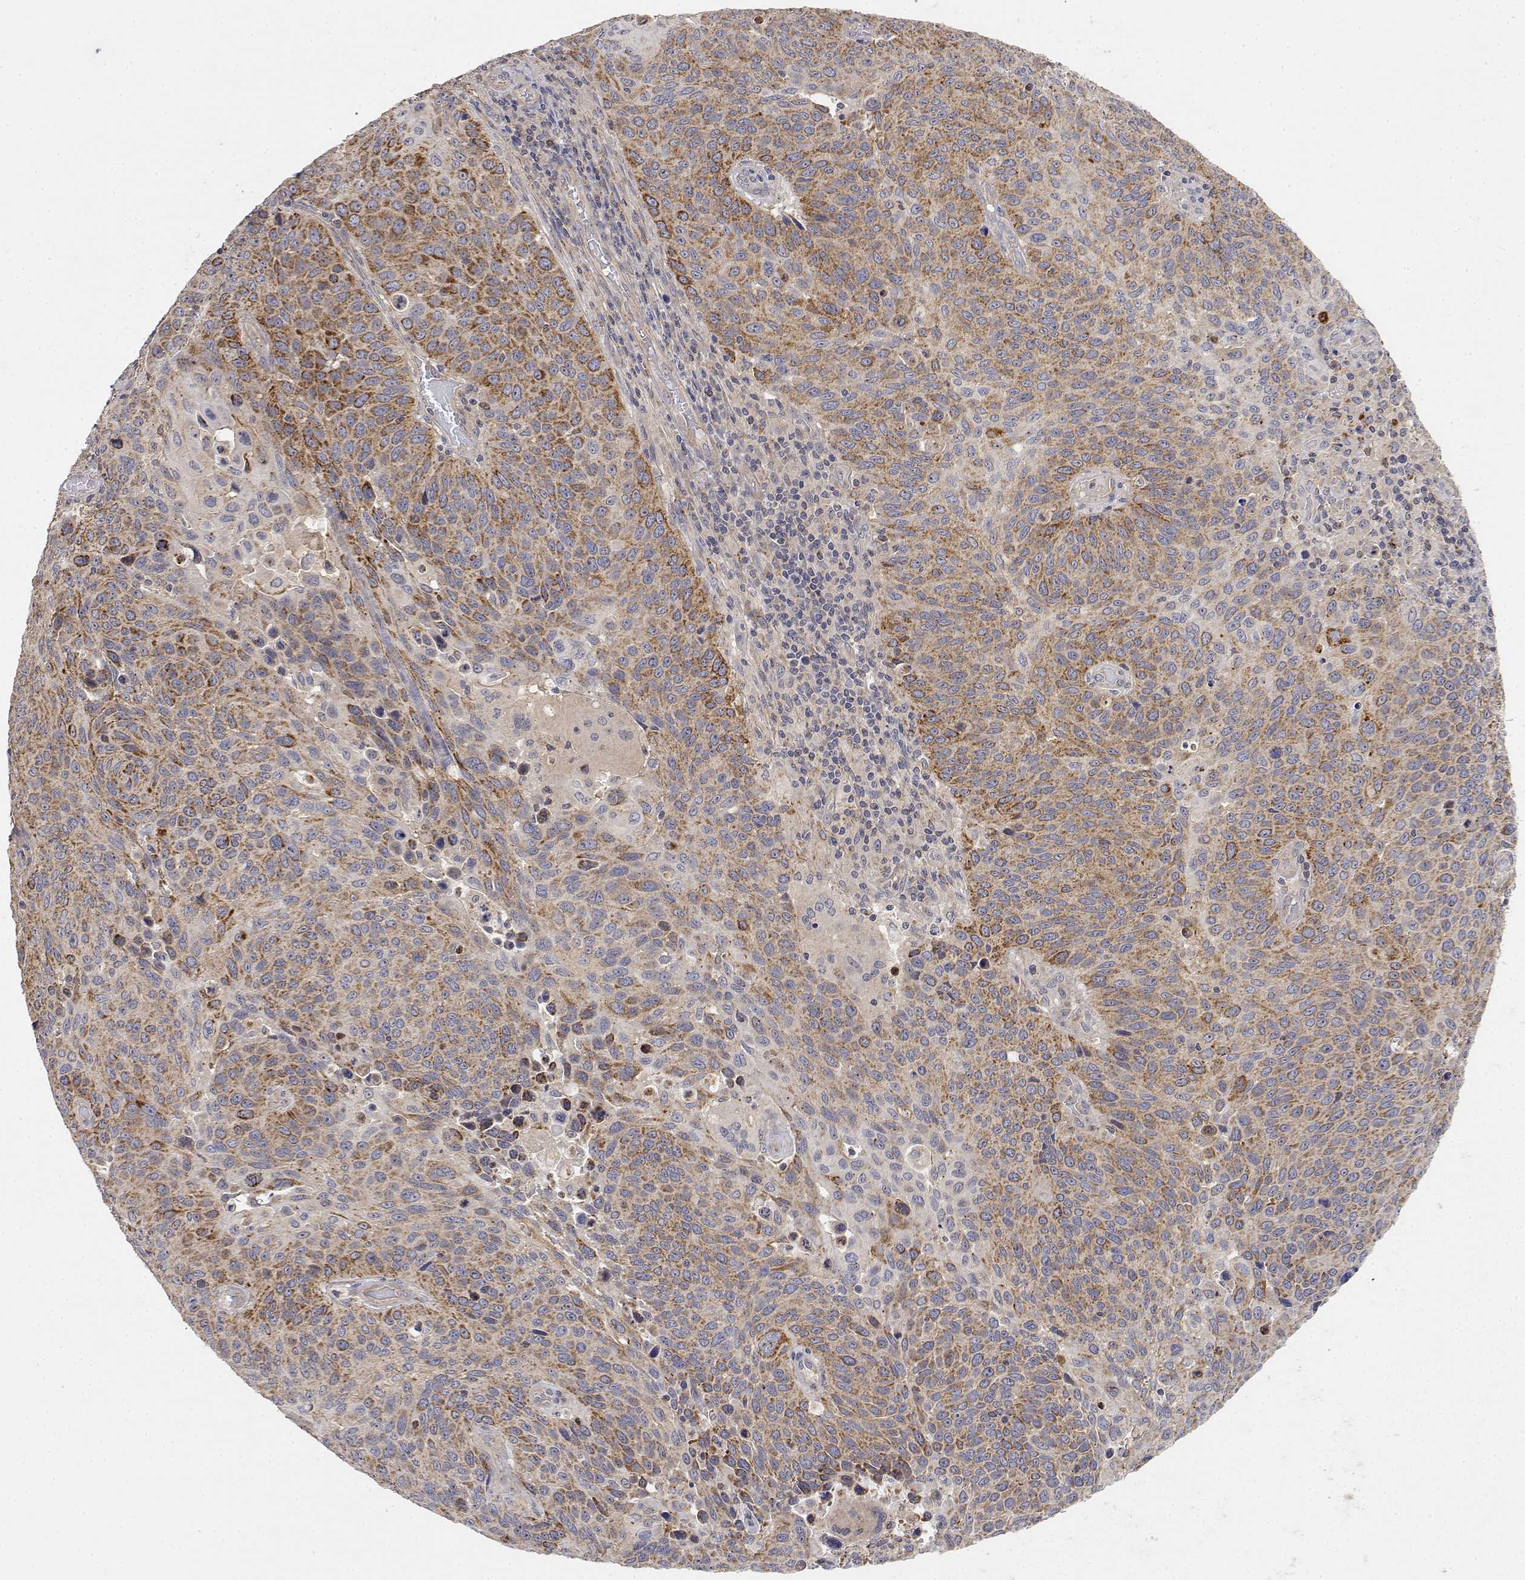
{"staining": {"intensity": "moderate", "quantity": "25%-75%", "location": "cytoplasmic/membranous"}, "tissue": "lung cancer", "cell_type": "Tumor cells", "image_type": "cancer", "snomed": [{"axis": "morphology", "description": "Squamous cell carcinoma, NOS"}, {"axis": "topography", "description": "Lung"}], "caption": "There is medium levels of moderate cytoplasmic/membranous staining in tumor cells of lung cancer, as demonstrated by immunohistochemical staining (brown color).", "gene": "LONRF3", "patient": {"sex": "male", "age": 68}}